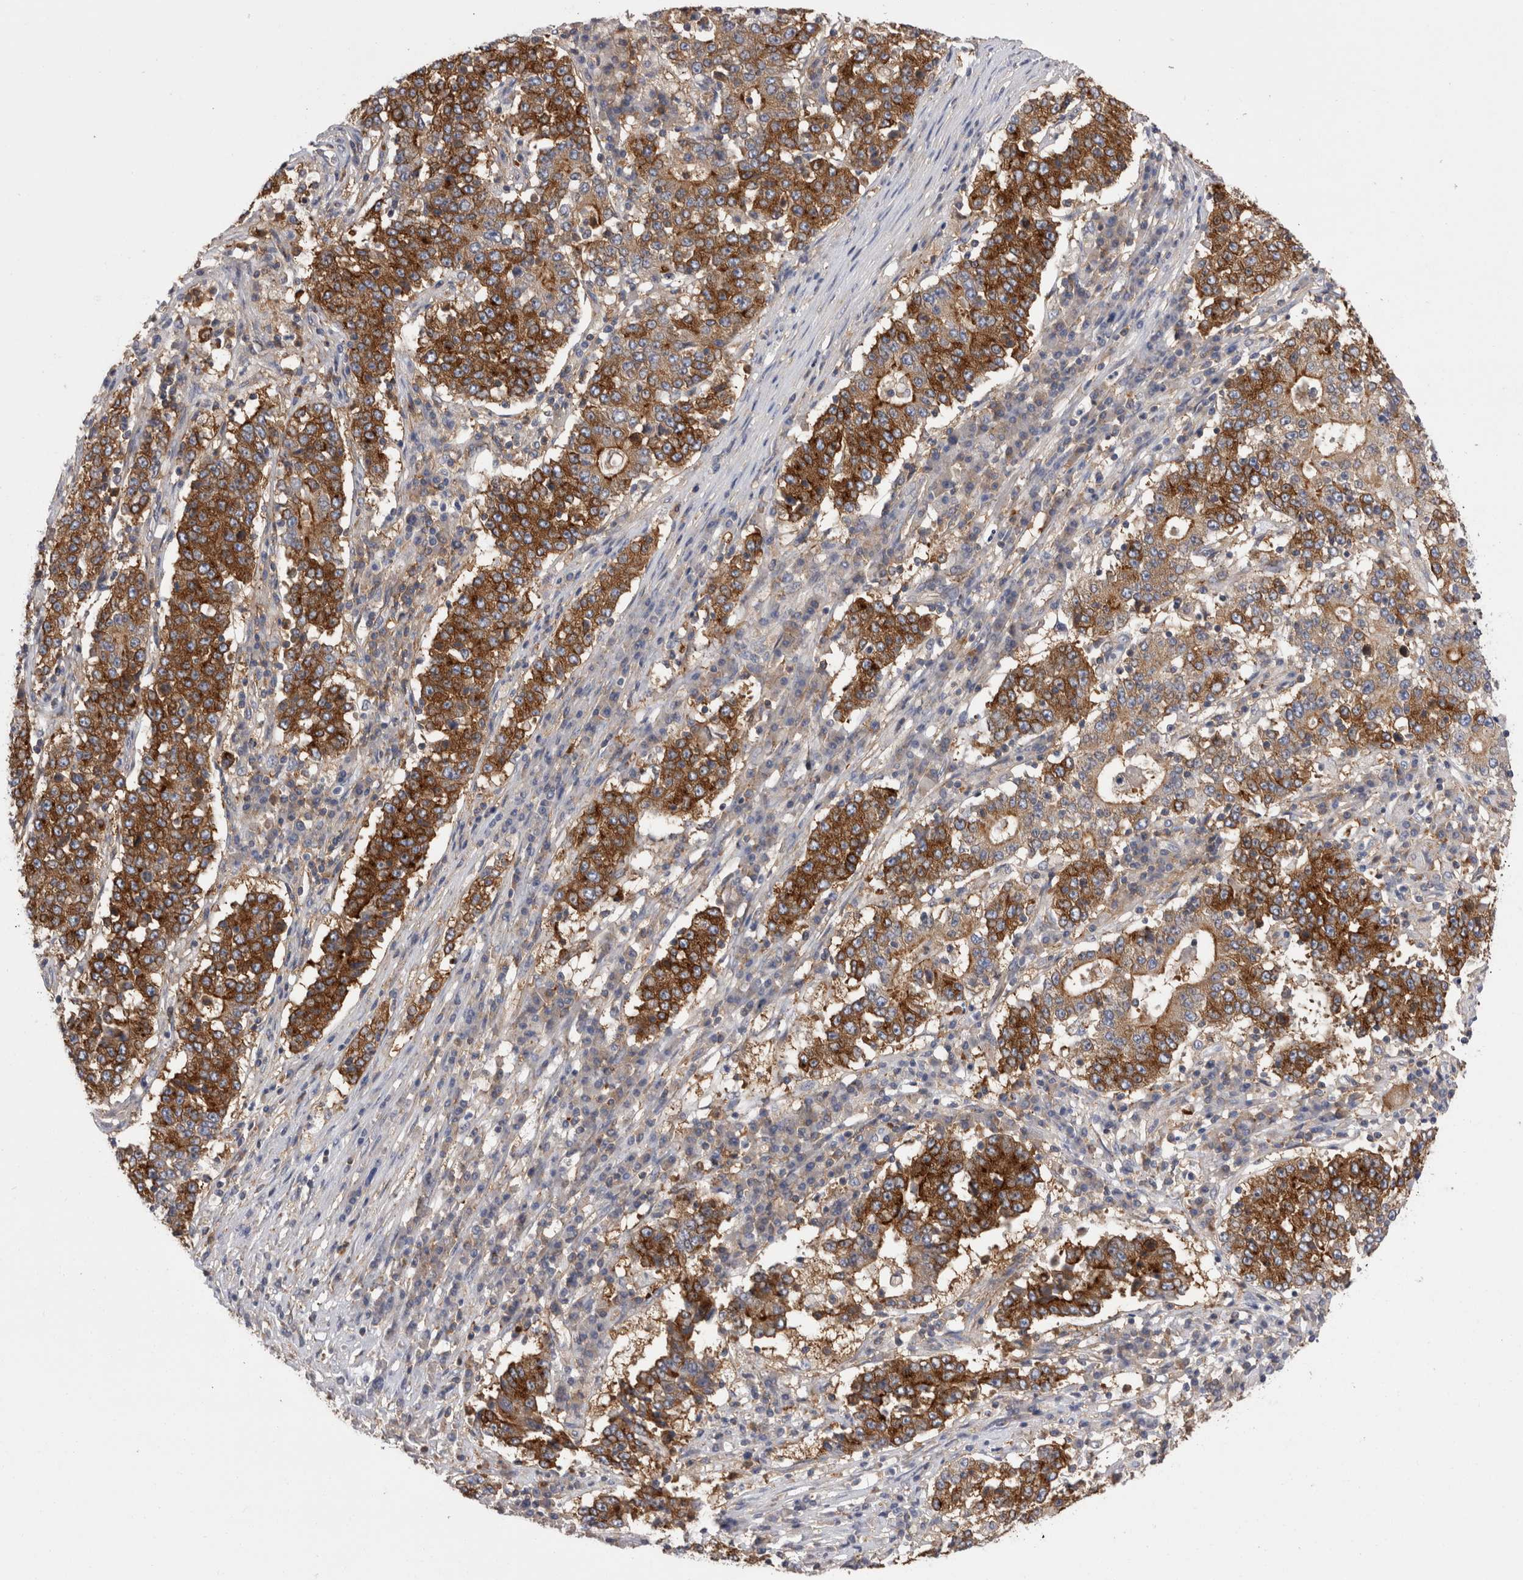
{"staining": {"intensity": "strong", "quantity": ">75%", "location": "cytoplasmic/membranous"}, "tissue": "stomach cancer", "cell_type": "Tumor cells", "image_type": "cancer", "snomed": [{"axis": "morphology", "description": "Adenocarcinoma, NOS"}, {"axis": "topography", "description": "Stomach"}], "caption": "Immunohistochemical staining of human stomach cancer (adenocarcinoma) demonstrates high levels of strong cytoplasmic/membranous protein expression in approximately >75% of tumor cells. The protein of interest is shown in brown color, while the nuclei are stained blue.", "gene": "RAB11FIP1", "patient": {"sex": "male", "age": 59}}